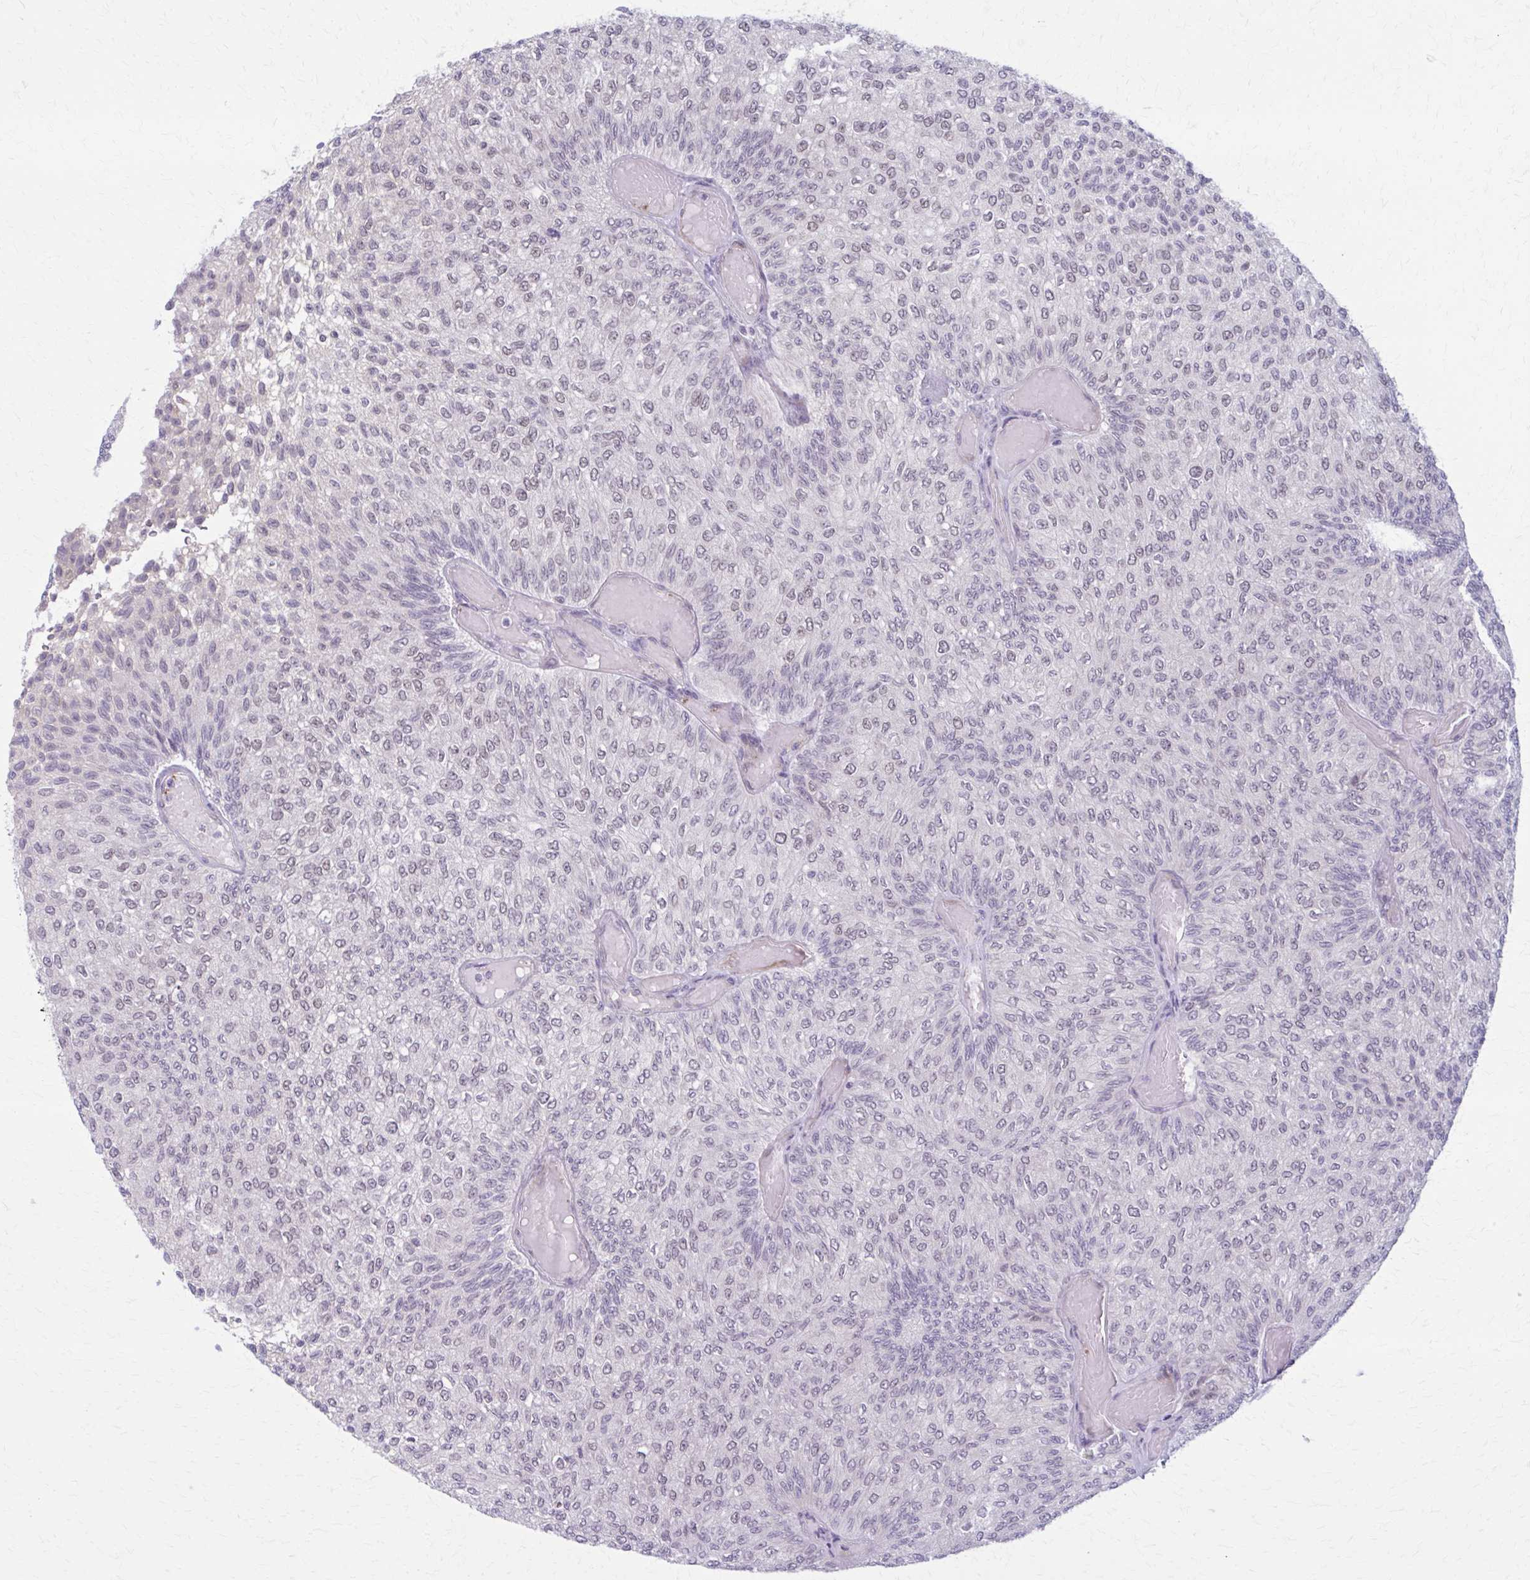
{"staining": {"intensity": "negative", "quantity": "none", "location": "none"}, "tissue": "urothelial cancer", "cell_type": "Tumor cells", "image_type": "cancer", "snomed": [{"axis": "morphology", "description": "Urothelial carcinoma, Low grade"}, {"axis": "topography", "description": "Urinary bladder"}], "caption": "This is an IHC image of human urothelial cancer. There is no positivity in tumor cells.", "gene": "NUMBL", "patient": {"sex": "male", "age": 78}}